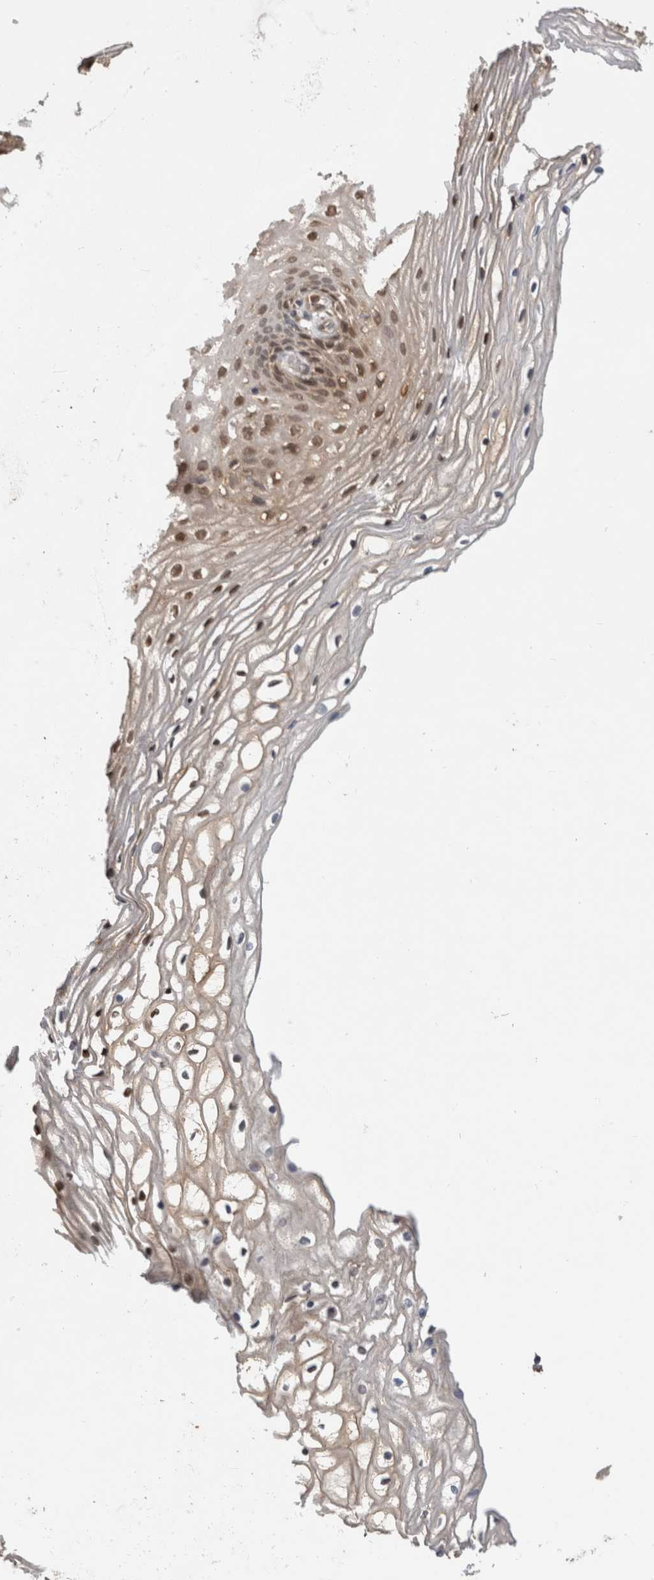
{"staining": {"intensity": "moderate", "quantity": "<25%", "location": "nuclear"}, "tissue": "vagina", "cell_type": "Squamous epithelial cells", "image_type": "normal", "snomed": [{"axis": "morphology", "description": "Normal tissue, NOS"}, {"axis": "topography", "description": "Vagina"}], "caption": "A high-resolution photomicrograph shows immunohistochemistry (IHC) staining of normal vagina, which demonstrates moderate nuclear expression in approximately <25% of squamous epithelial cells.", "gene": "ASTN2", "patient": {"sex": "female", "age": 60}}